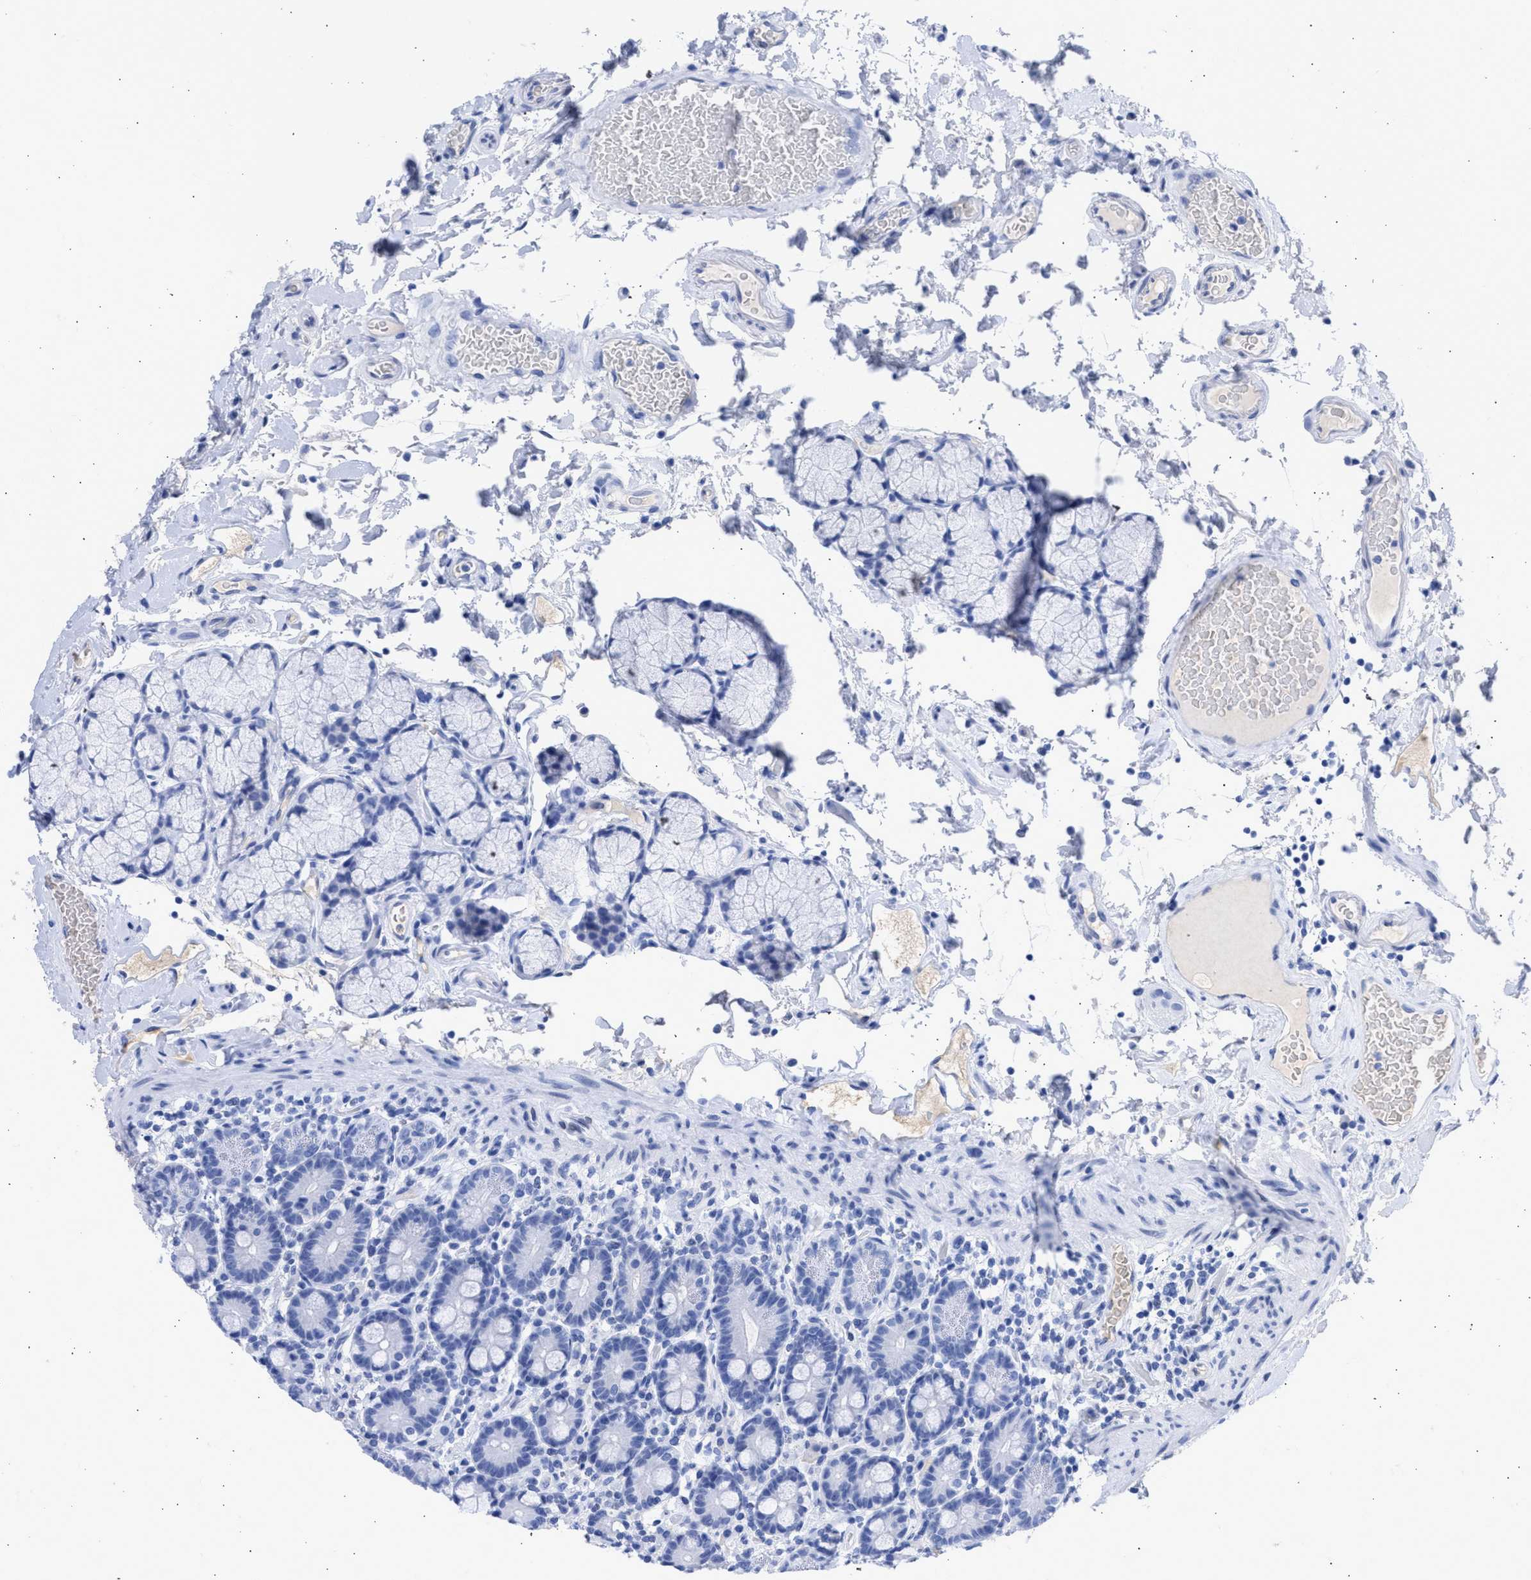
{"staining": {"intensity": "negative", "quantity": "none", "location": "none"}, "tissue": "duodenum", "cell_type": "Glandular cells", "image_type": "normal", "snomed": [{"axis": "morphology", "description": "Normal tissue, NOS"}, {"axis": "topography", "description": "Small intestine, NOS"}], "caption": "Immunohistochemistry image of unremarkable duodenum: human duodenum stained with DAB (3,3'-diaminobenzidine) exhibits no significant protein positivity in glandular cells. (DAB (3,3'-diaminobenzidine) immunohistochemistry visualized using brightfield microscopy, high magnification).", "gene": "RSPH1", "patient": {"sex": "female", "age": 71}}